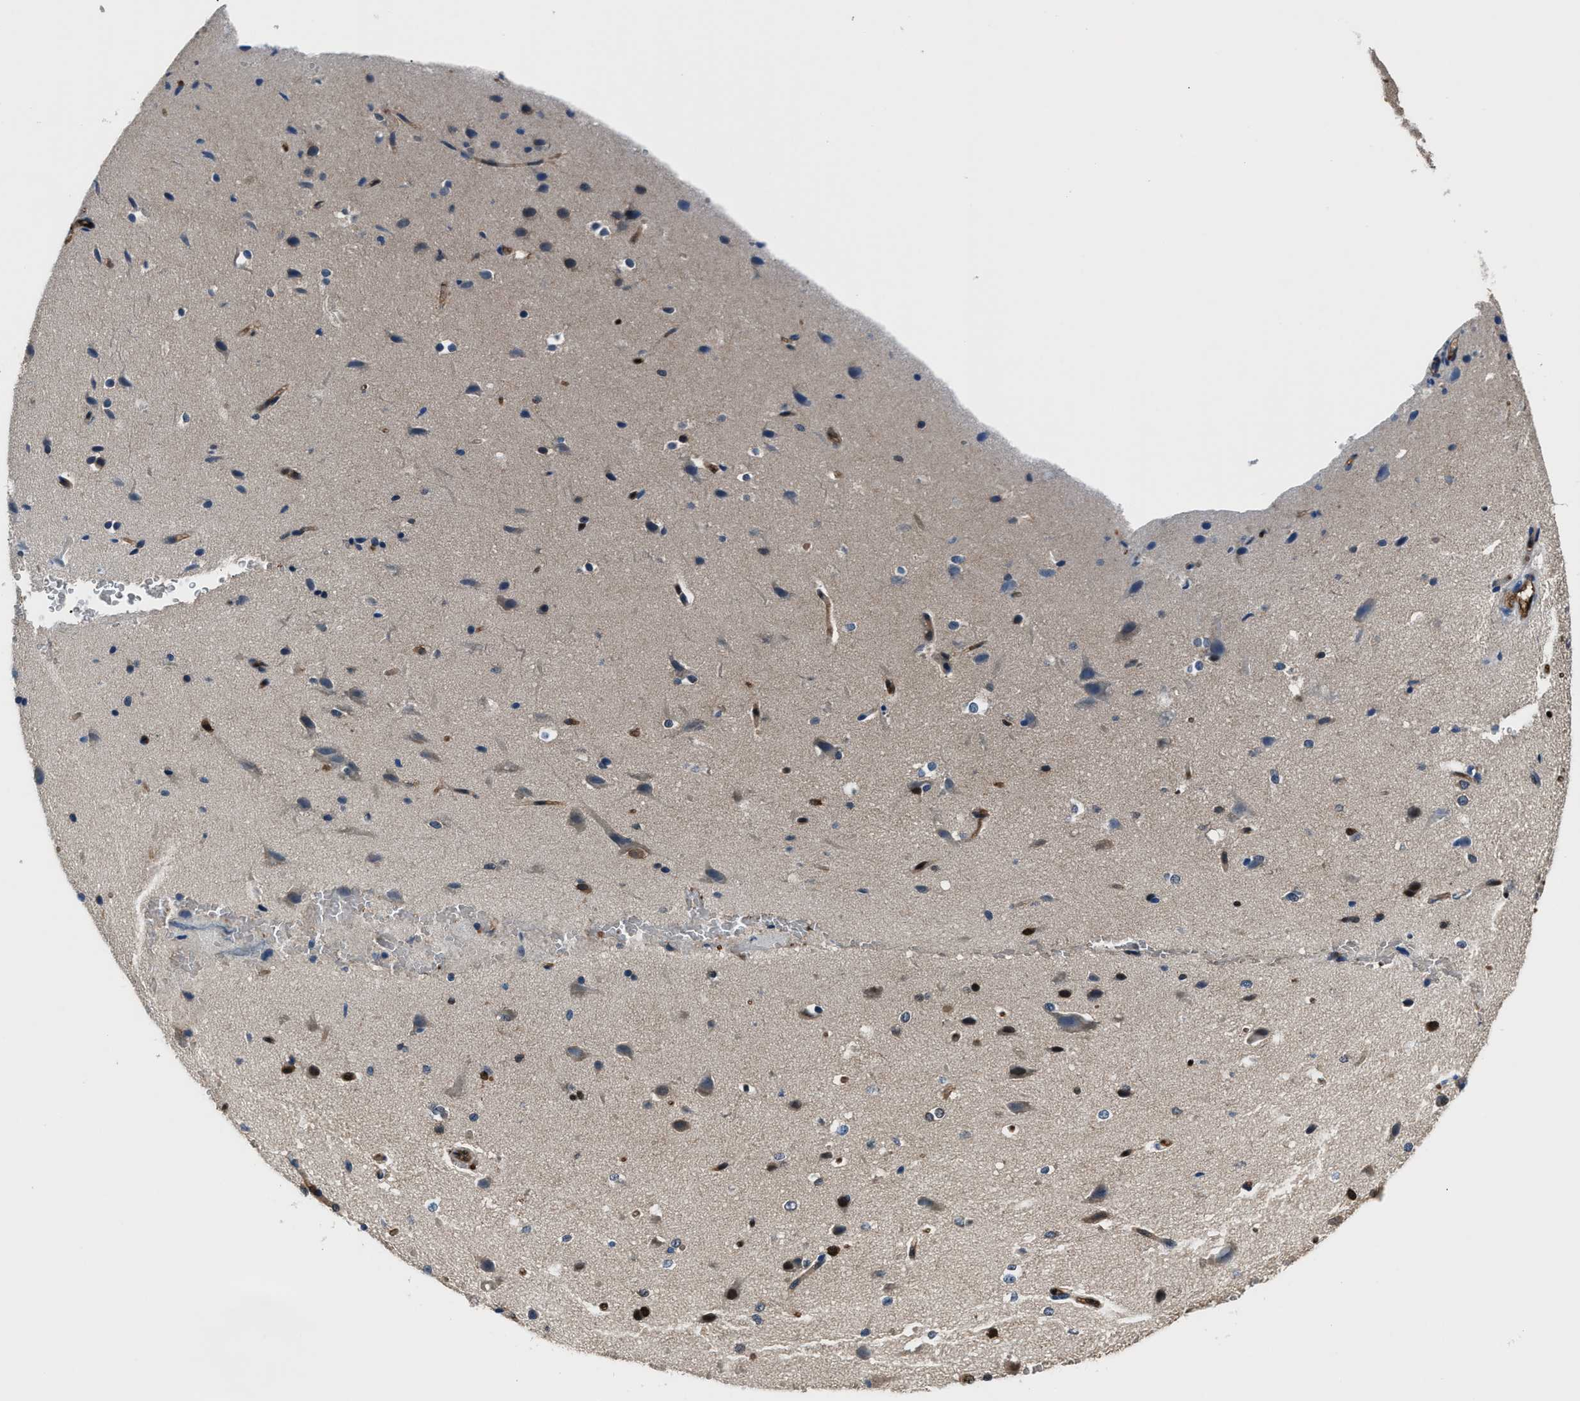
{"staining": {"intensity": "moderate", "quantity": ">75%", "location": "cytoplasmic/membranous"}, "tissue": "cerebral cortex", "cell_type": "Endothelial cells", "image_type": "normal", "snomed": [{"axis": "morphology", "description": "Normal tissue, NOS"}, {"axis": "morphology", "description": "Developmental malformation"}, {"axis": "topography", "description": "Cerebral cortex"}], "caption": "A medium amount of moderate cytoplasmic/membranous expression is appreciated in about >75% of endothelial cells in normal cerebral cortex.", "gene": "PPA1", "patient": {"sex": "female", "age": 30}}